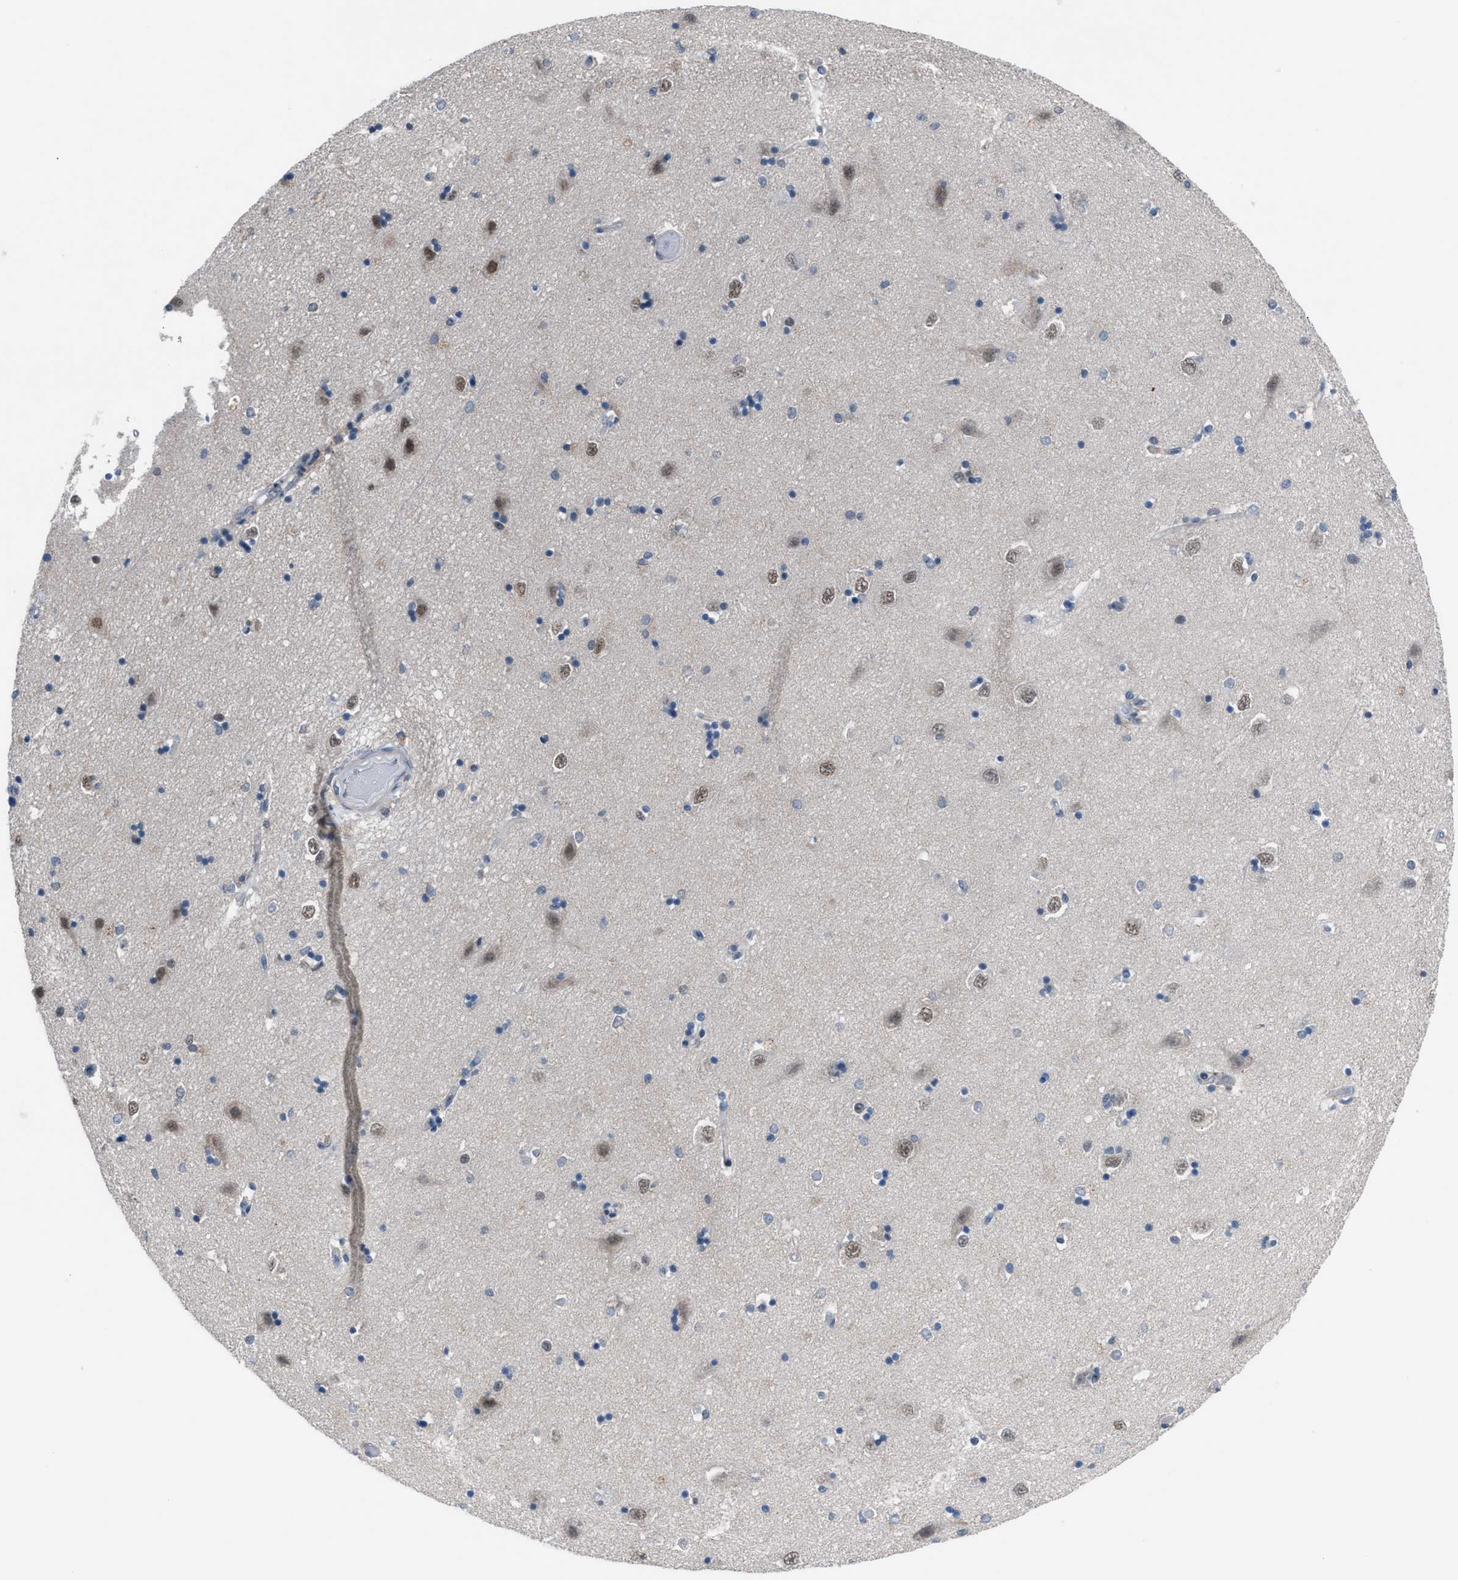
{"staining": {"intensity": "negative", "quantity": "none", "location": "none"}, "tissue": "hippocampus", "cell_type": "Glial cells", "image_type": "normal", "snomed": [{"axis": "morphology", "description": "Normal tissue, NOS"}, {"axis": "topography", "description": "Hippocampus"}], "caption": "Glial cells are negative for protein expression in normal human hippocampus. (DAB (3,3'-diaminobenzidine) IHC with hematoxylin counter stain).", "gene": "ANAPC11", "patient": {"sex": "male", "age": 45}}